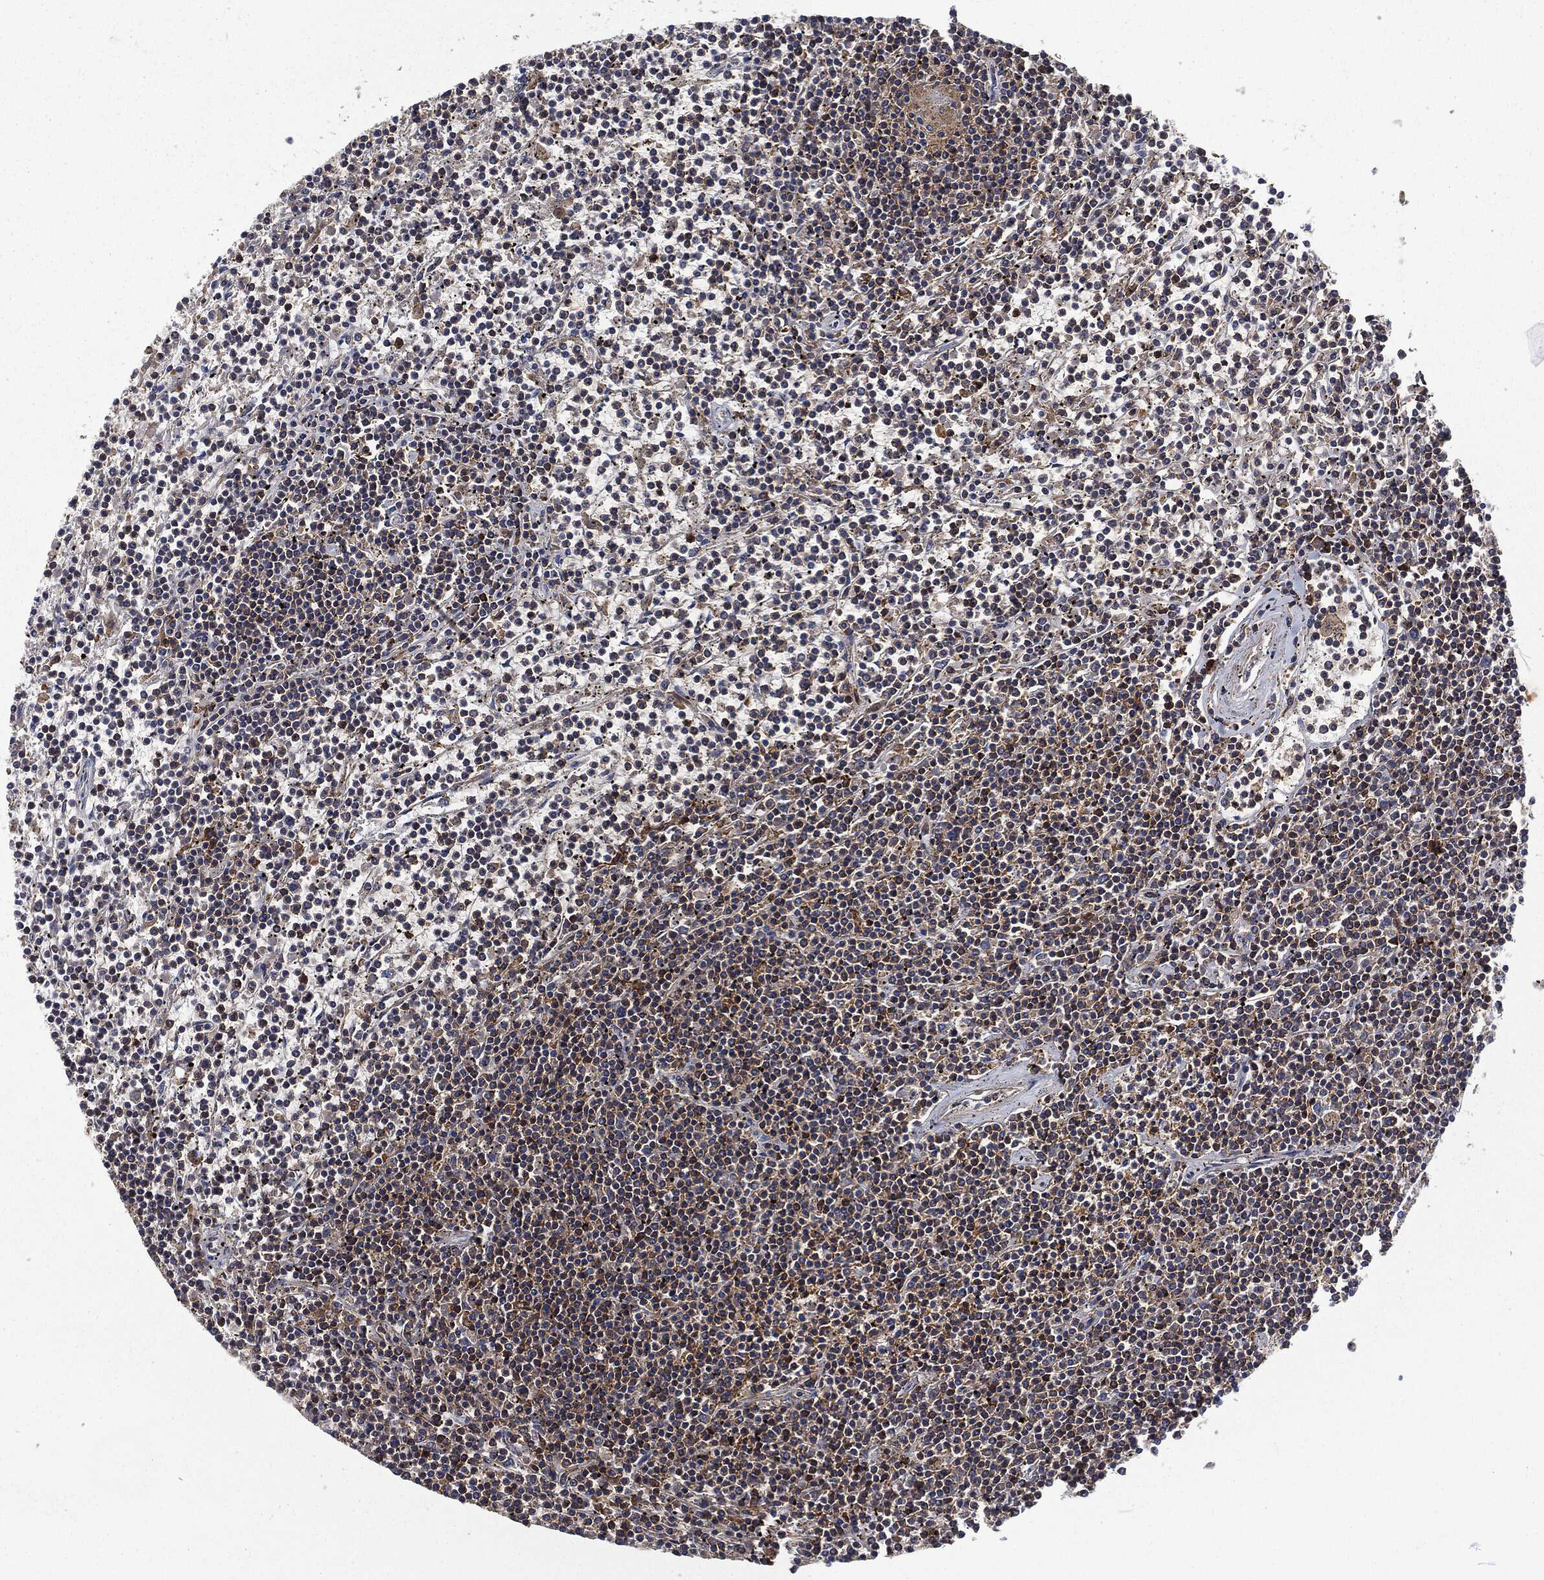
{"staining": {"intensity": "negative", "quantity": "none", "location": "none"}, "tissue": "lymphoma", "cell_type": "Tumor cells", "image_type": "cancer", "snomed": [{"axis": "morphology", "description": "Malignant lymphoma, non-Hodgkin's type, Low grade"}, {"axis": "topography", "description": "Spleen"}], "caption": "Tumor cells are negative for brown protein staining in malignant lymphoma, non-Hodgkin's type (low-grade).", "gene": "LGALS9", "patient": {"sex": "female", "age": 19}}